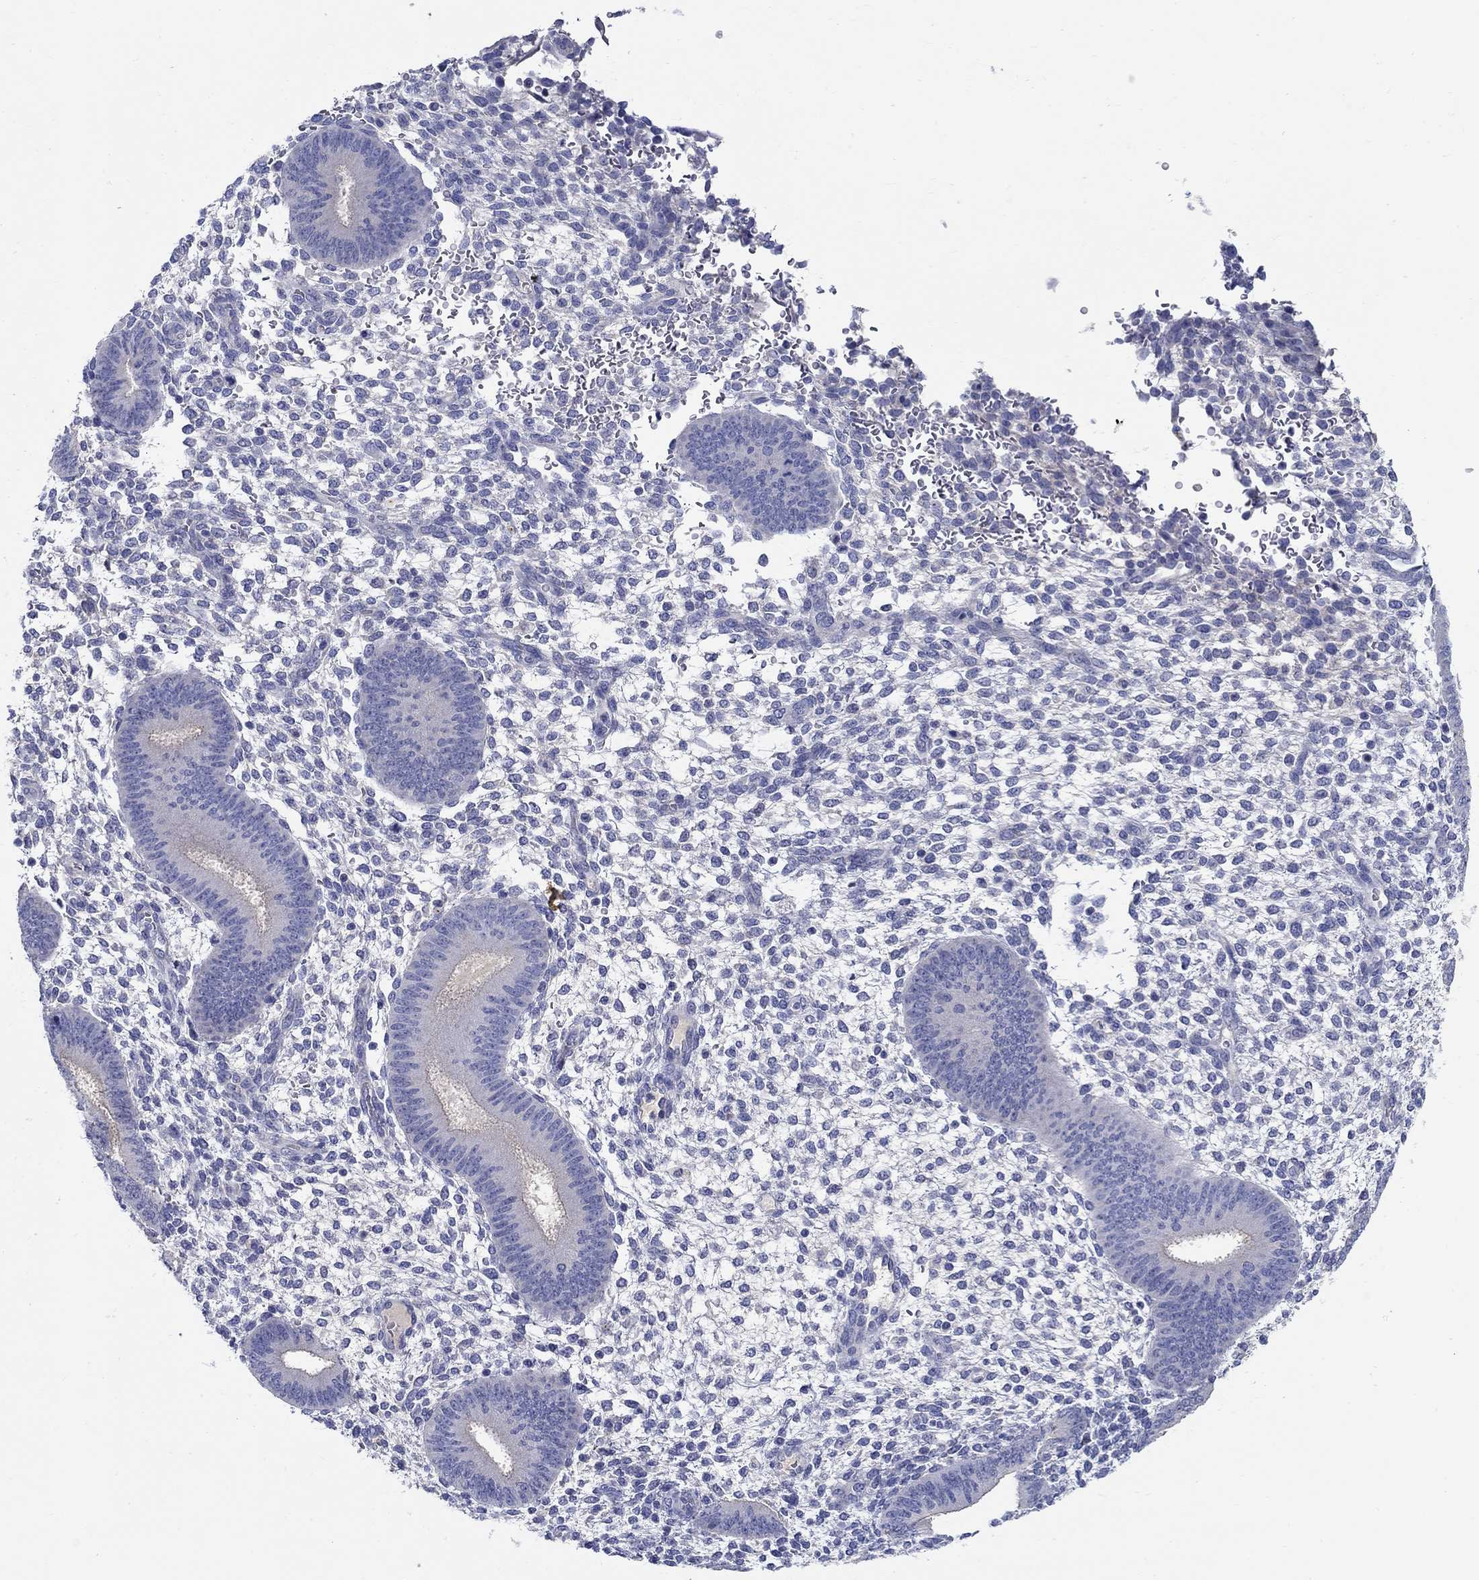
{"staining": {"intensity": "negative", "quantity": "none", "location": "none"}, "tissue": "endometrium", "cell_type": "Cells in endometrial stroma", "image_type": "normal", "snomed": [{"axis": "morphology", "description": "Normal tissue, NOS"}, {"axis": "topography", "description": "Endometrium"}], "caption": "IHC micrograph of benign human endometrium stained for a protein (brown), which exhibits no positivity in cells in endometrial stroma. (DAB IHC, high magnification).", "gene": "CRYGA", "patient": {"sex": "female", "age": 39}}